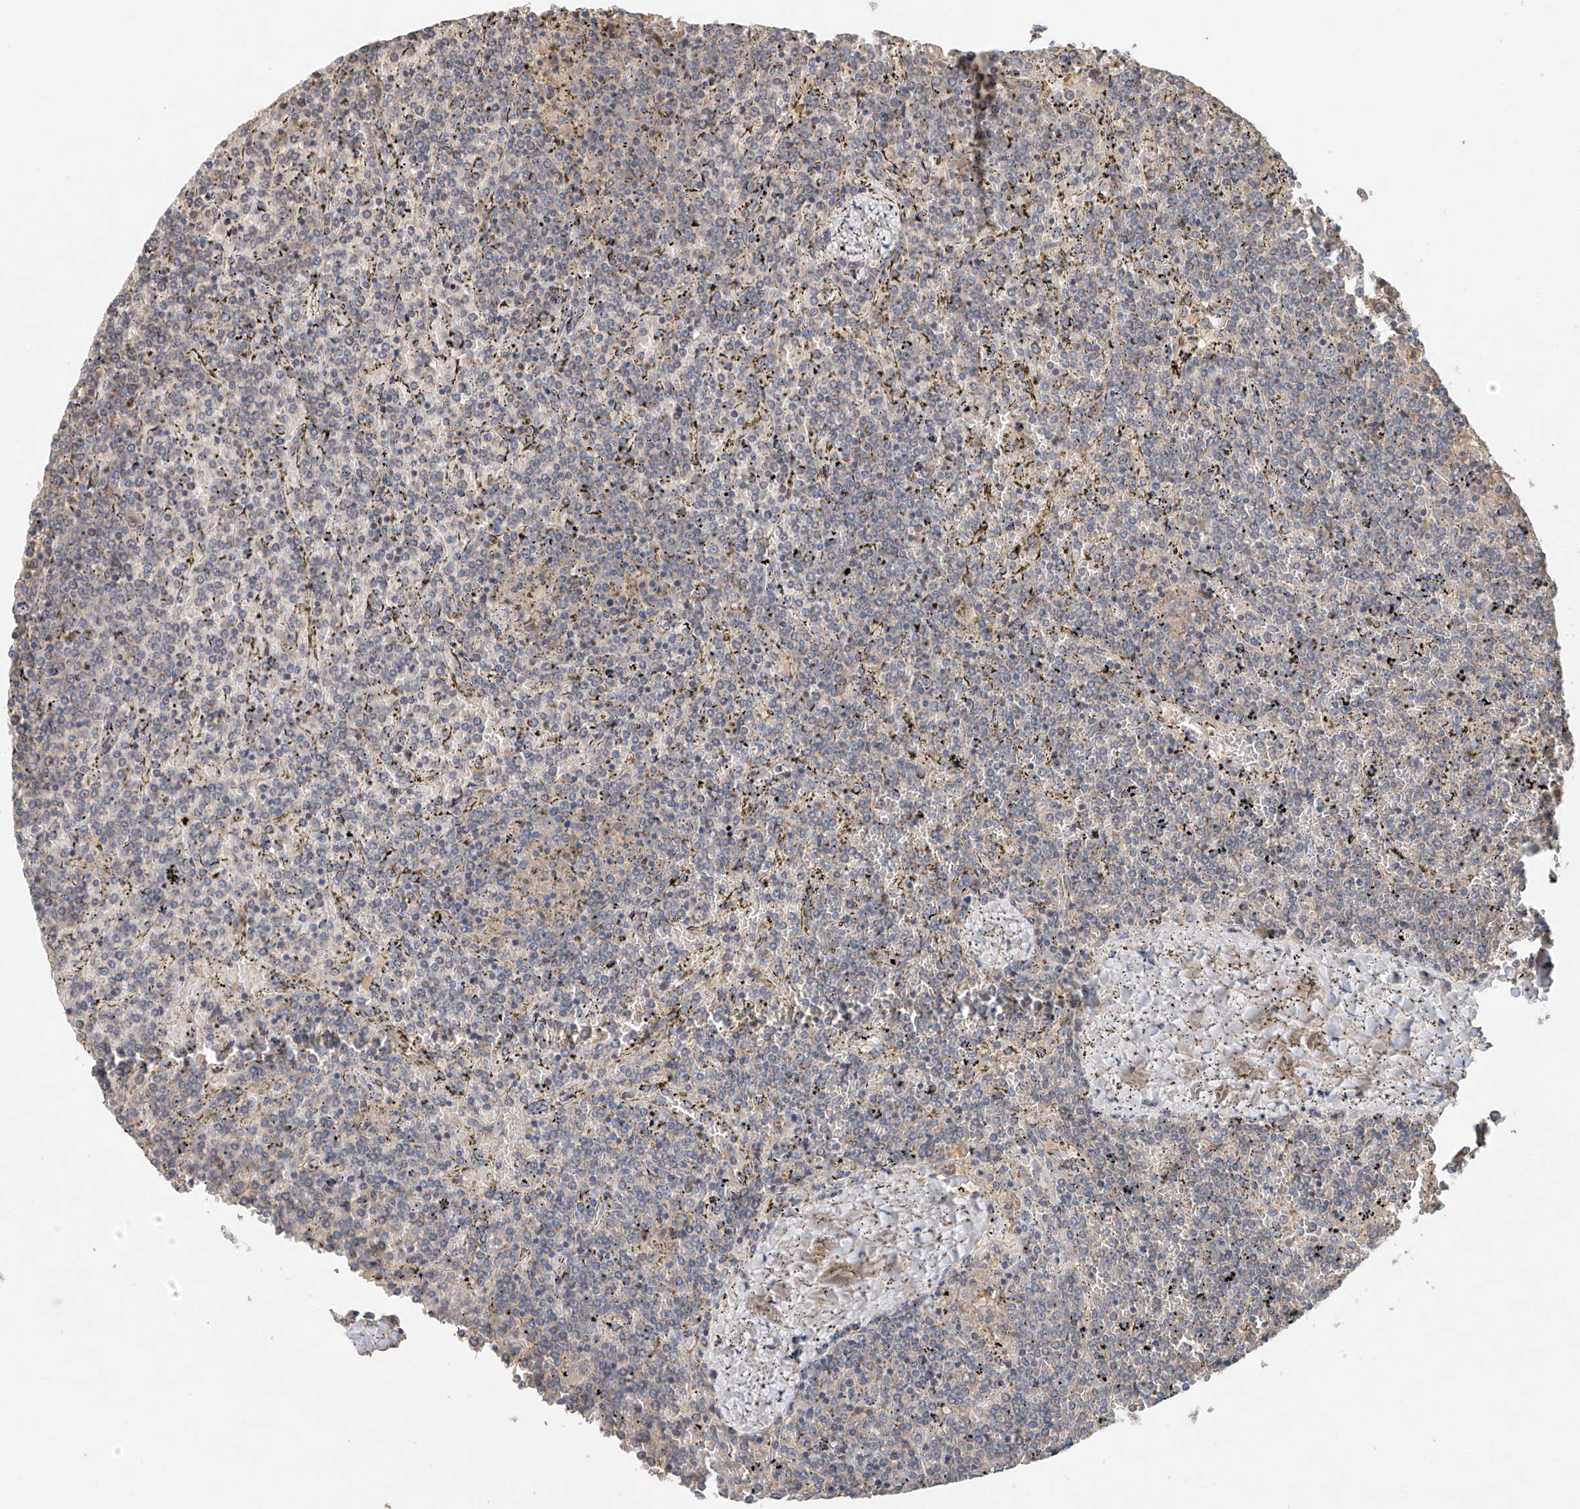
{"staining": {"intensity": "negative", "quantity": "none", "location": "none"}, "tissue": "lymphoma", "cell_type": "Tumor cells", "image_type": "cancer", "snomed": [{"axis": "morphology", "description": "Malignant lymphoma, non-Hodgkin's type, Low grade"}, {"axis": "topography", "description": "Spleen"}], "caption": "DAB immunohistochemical staining of lymphoma shows no significant staining in tumor cells.", "gene": "GNB1L", "patient": {"sex": "female", "age": 19}}